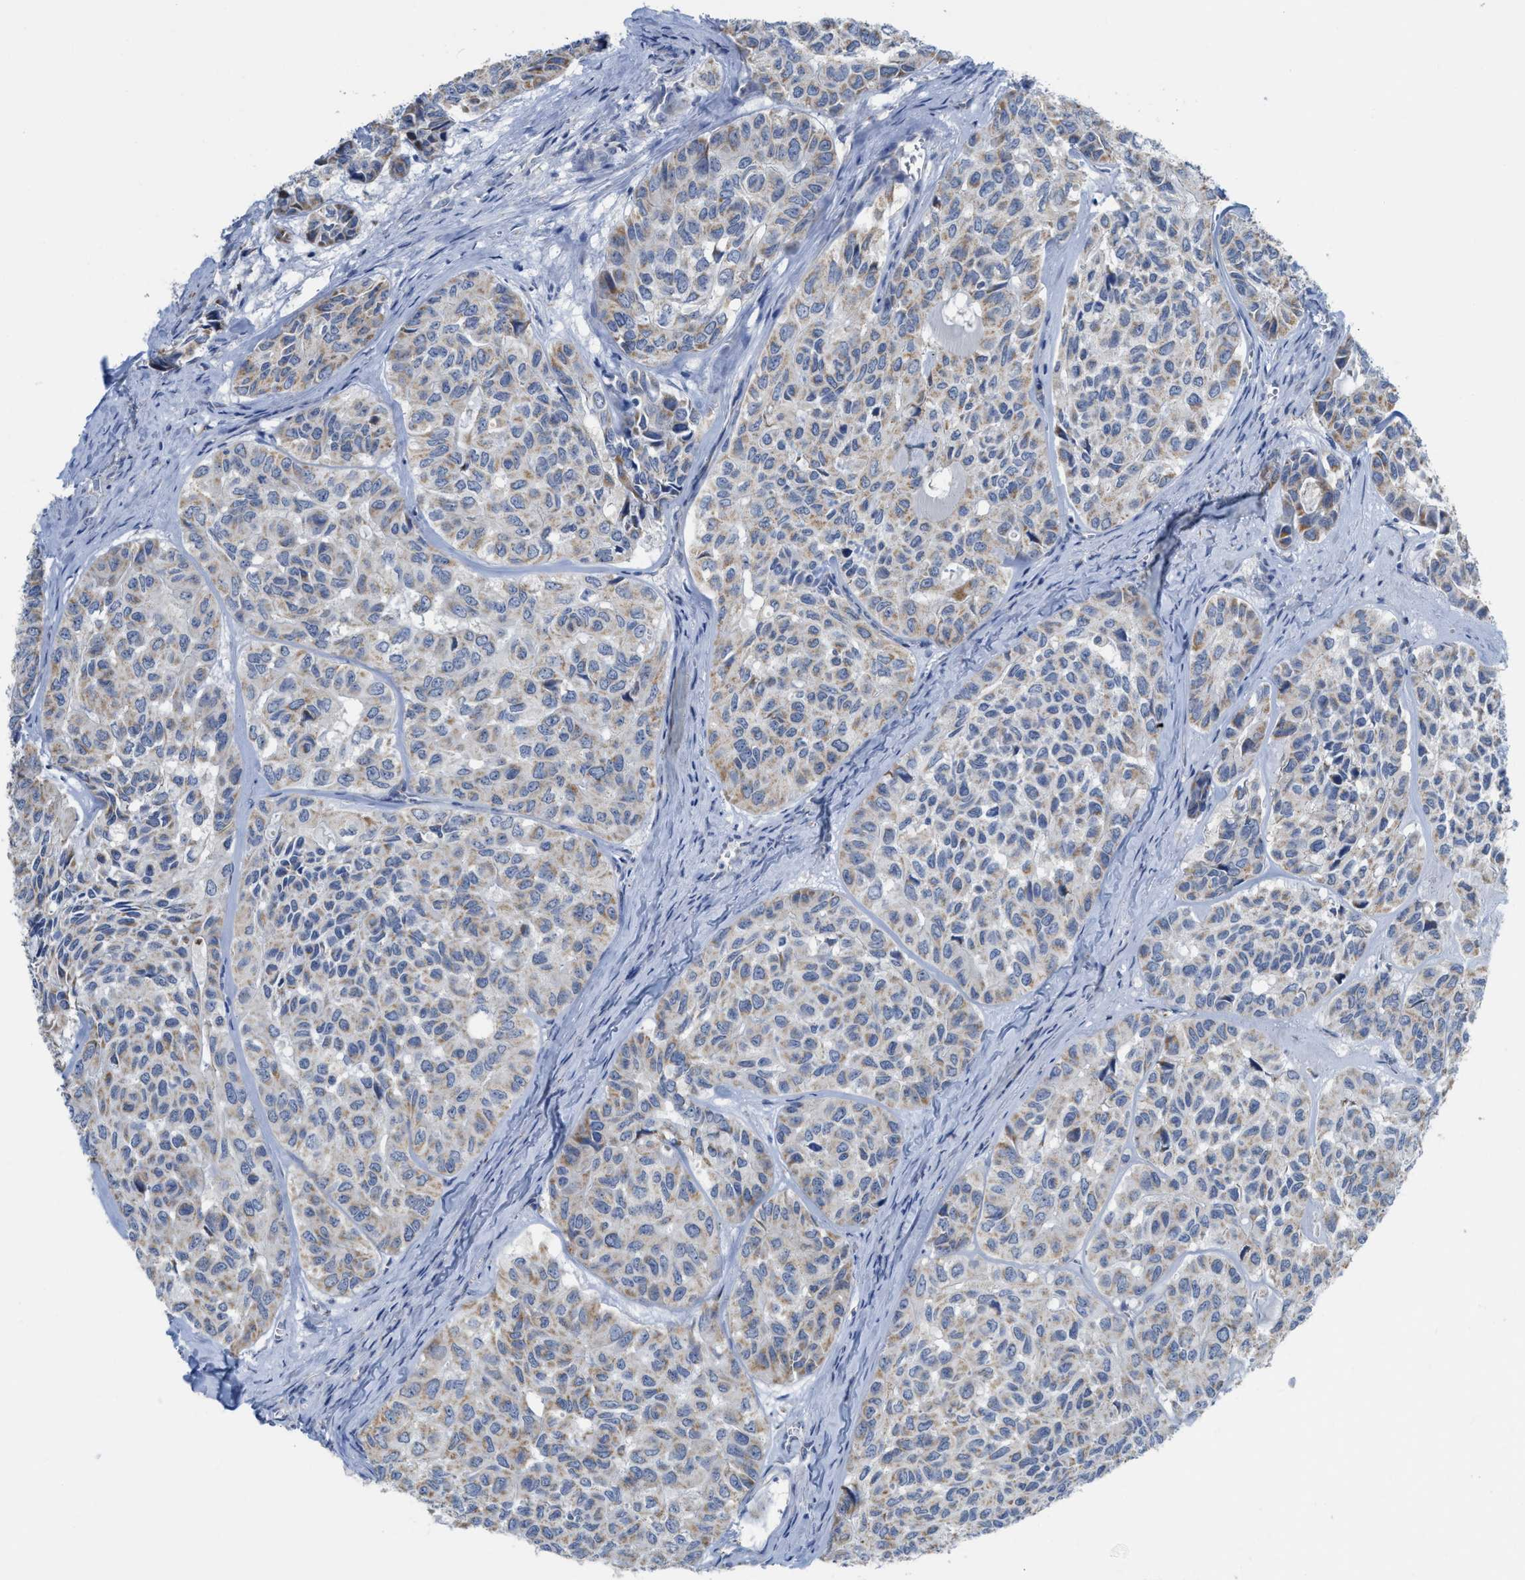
{"staining": {"intensity": "moderate", "quantity": "25%-75%", "location": "cytoplasmic/membranous"}, "tissue": "head and neck cancer", "cell_type": "Tumor cells", "image_type": "cancer", "snomed": [{"axis": "morphology", "description": "Adenocarcinoma, NOS"}, {"axis": "topography", "description": "Salivary gland, NOS"}, {"axis": "topography", "description": "Head-Neck"}], "caption": "Head and neck adenocarcinoma was stained to show a protein in brown. There is medium levels of moderate cytoplasmic/membranous positivity in about 25%-75% of tumor cells.", "gene": "GATD3", "patient": {"sex": "female", "age": 76}}